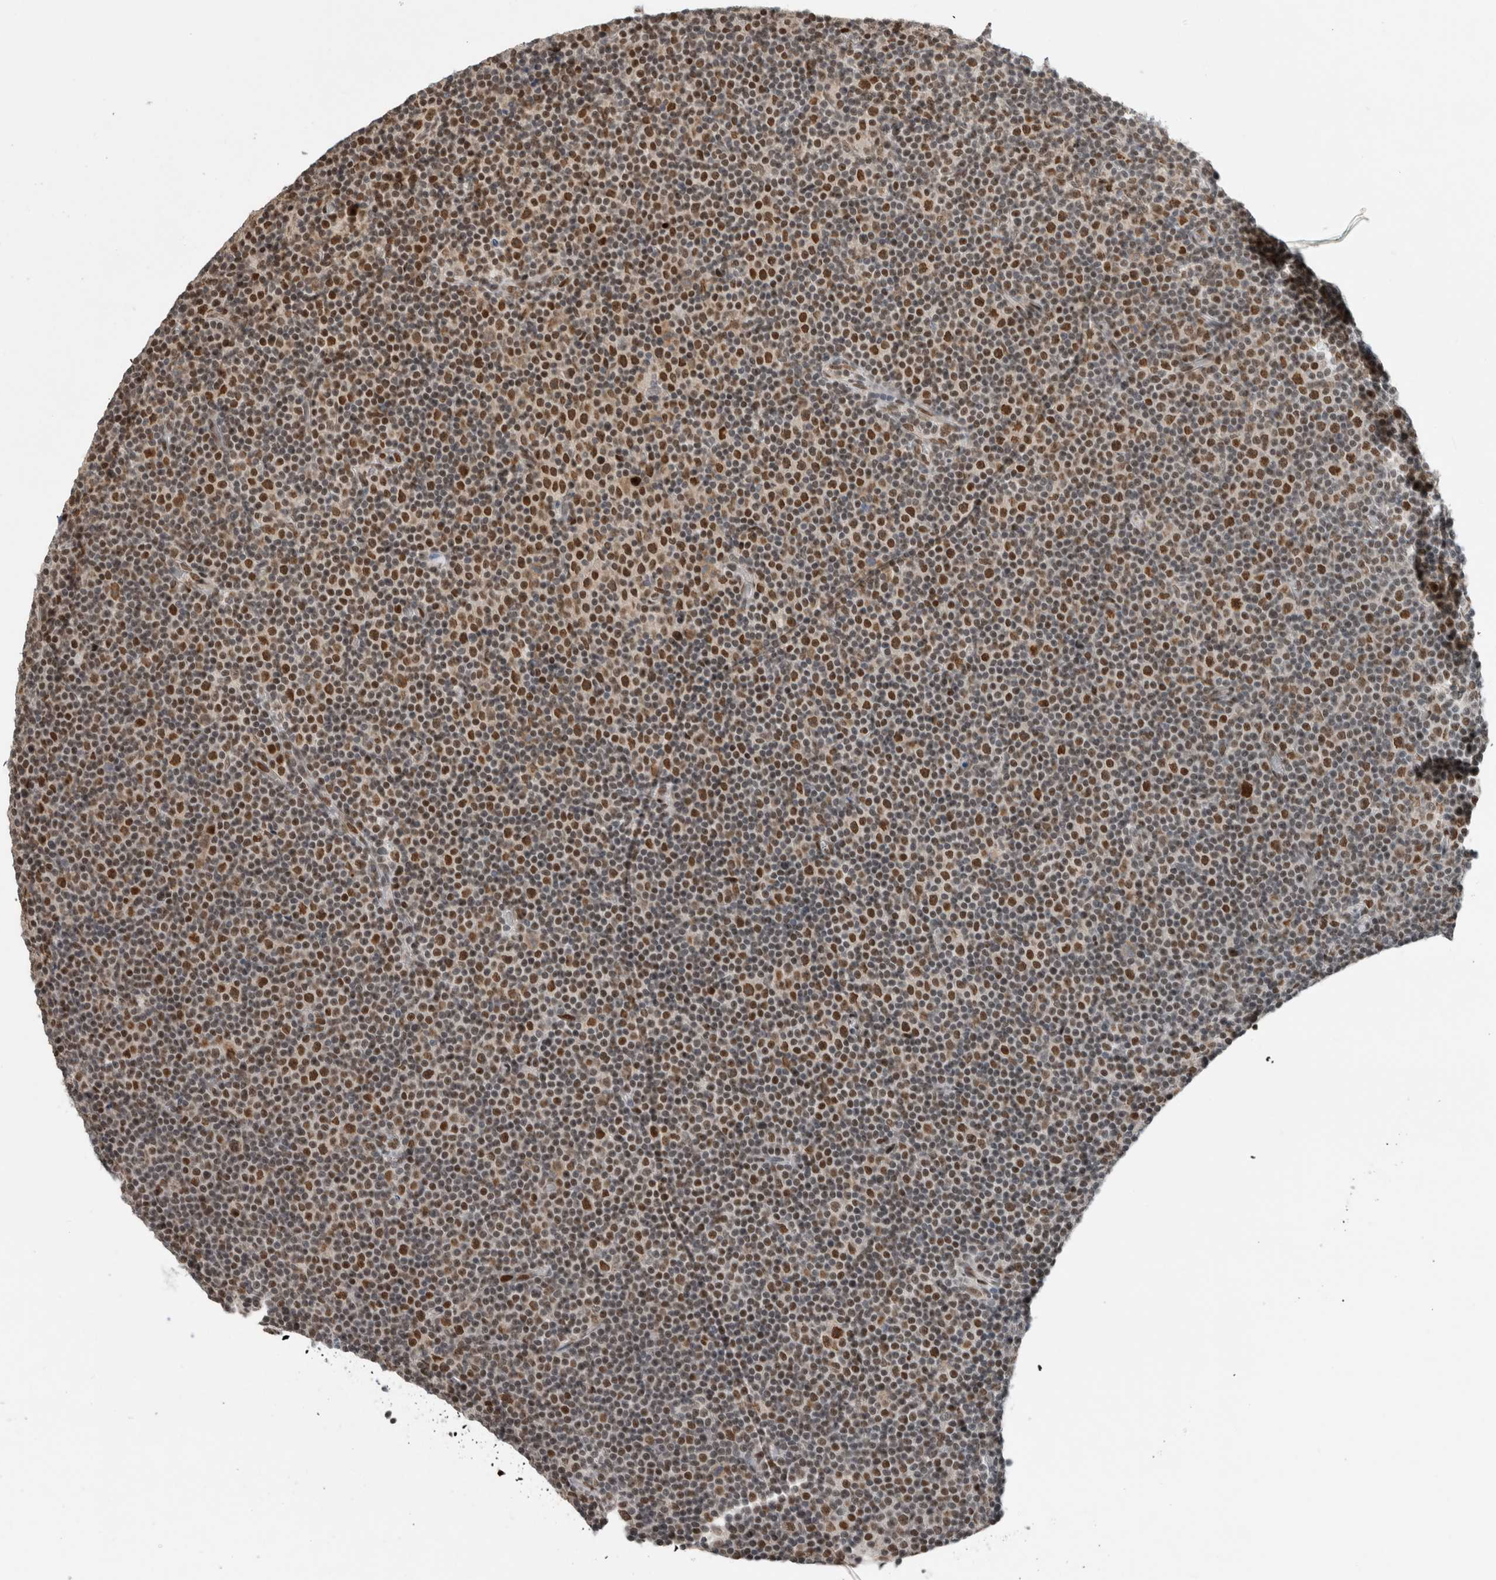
{"staining": {"intensity": "moderate", "quantity": "25%-75%", "location": "nuclear"}, "tissue": "lymphoma", "cell_type": "Tumor cells", "image_type": "cancer", "snomed": [{"axis": "morphology", "description": "Malignant lymphoma, non-Hodgkin's type, Low grade"}, {"axis": "topography", "description": "Lymph node"}], "caption": "This image shows lymphoma stained with IHC to label a protein in brown. The nuclear of tumor cells show moderate positivity for the protein. Nuclei are counter-stained blue.", "gene": "HNRNPR", "patient": {"sex": "female", "age": 67}}